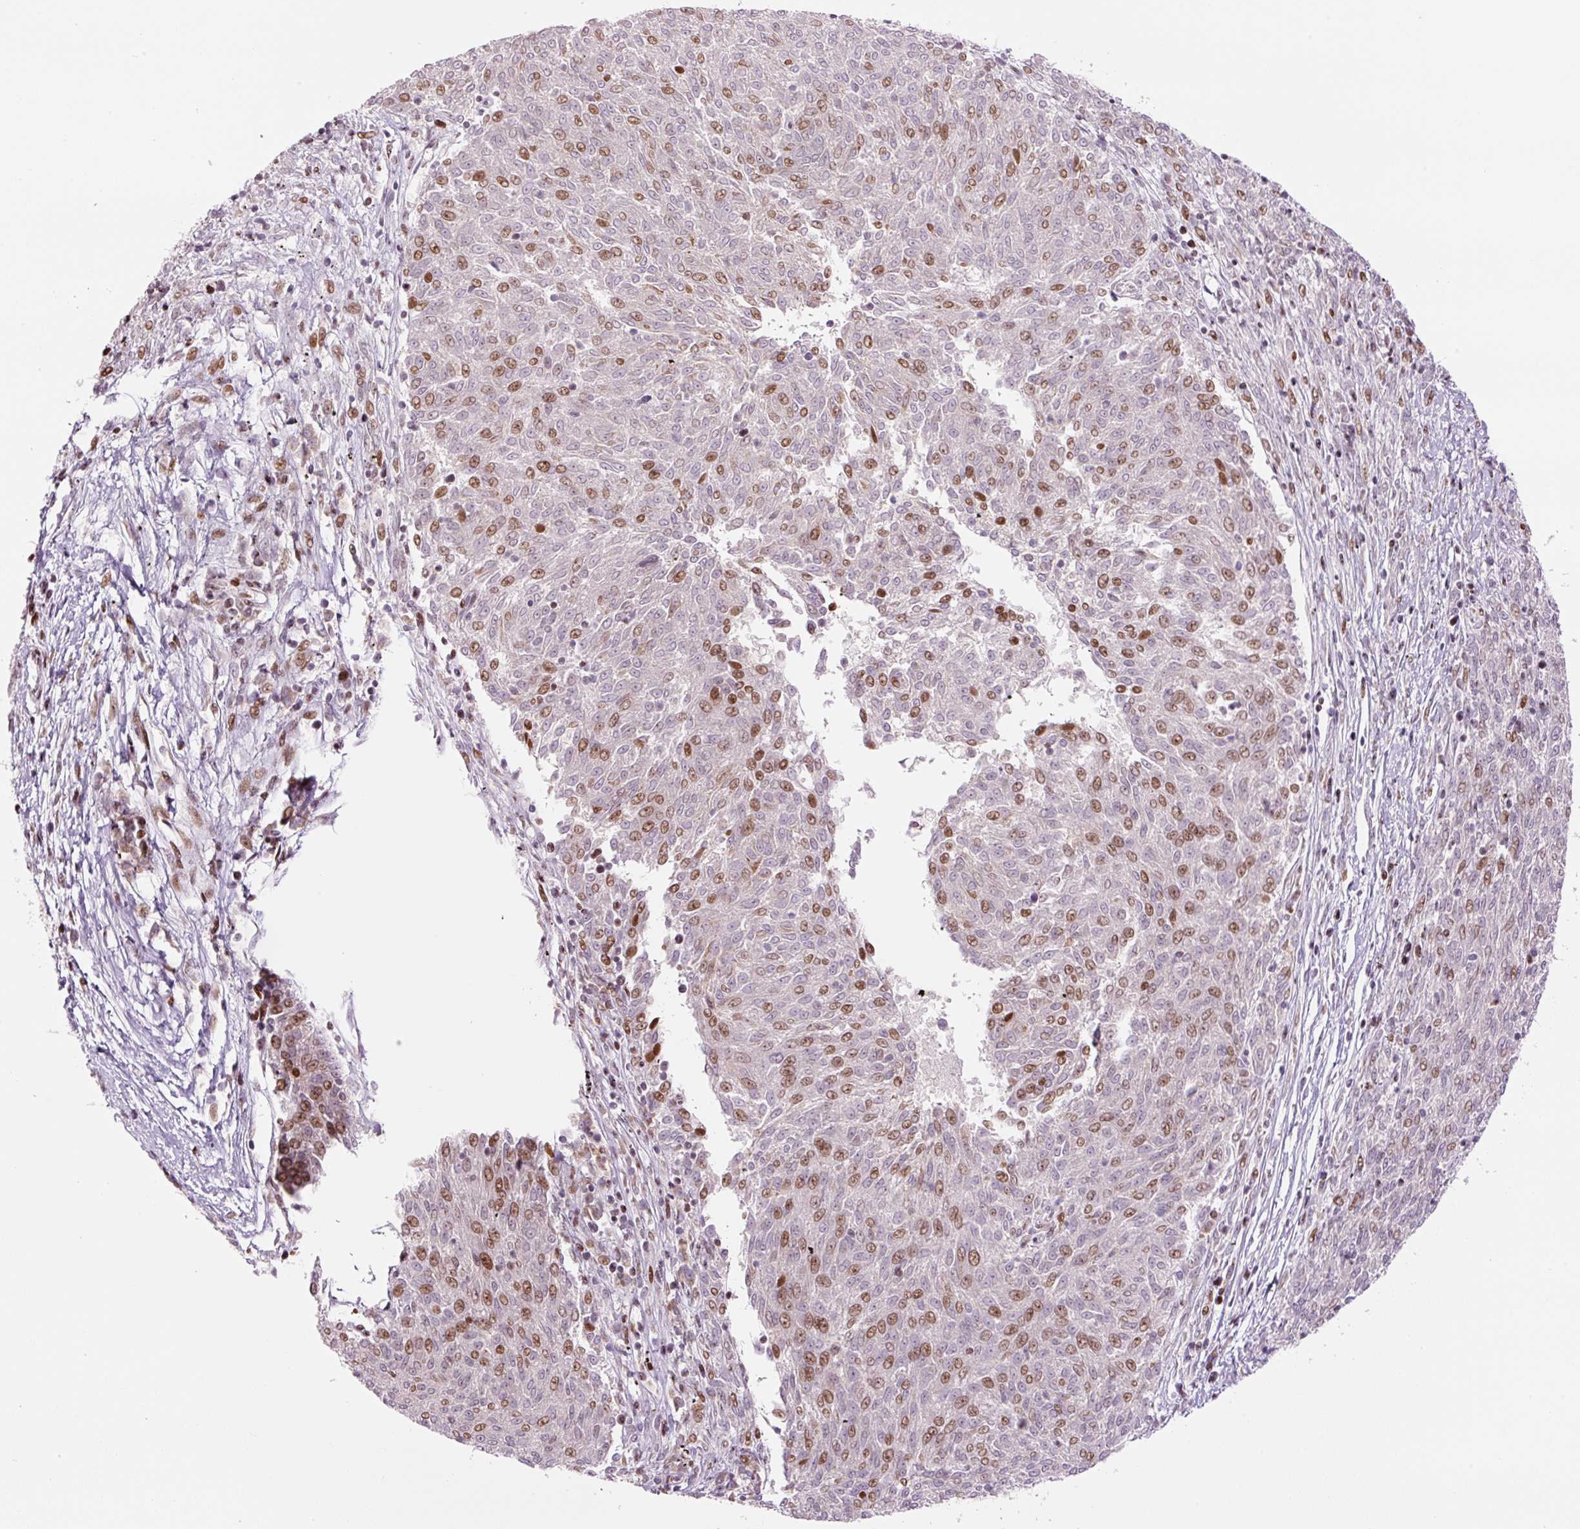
{"staining": {"intensity": "moderate", "quantity": "25%-75%", "location": "nuclear"}, "tissue": "melanoma", "cell_type": "Tumor cells", "image_type": "cancer", "snomed": [{"axis": "morphology", "description": "Malignant melanoma, NOS"}, {"axis": "topography", "description": "Skin"}], "caption": "Immunohistochemical staining of human melanoma demonstrates medium levels of moderate nuclear expression in approximately 25%-75% of tumor cells. Using DAB (3,3'-diaminobenzidine) (brown) and hematoxylin (blue) stains, captured at high magnification using brightfield microscopy.", "gene": "TMEM177", "patient": {"sex": "female", "age": 72}}